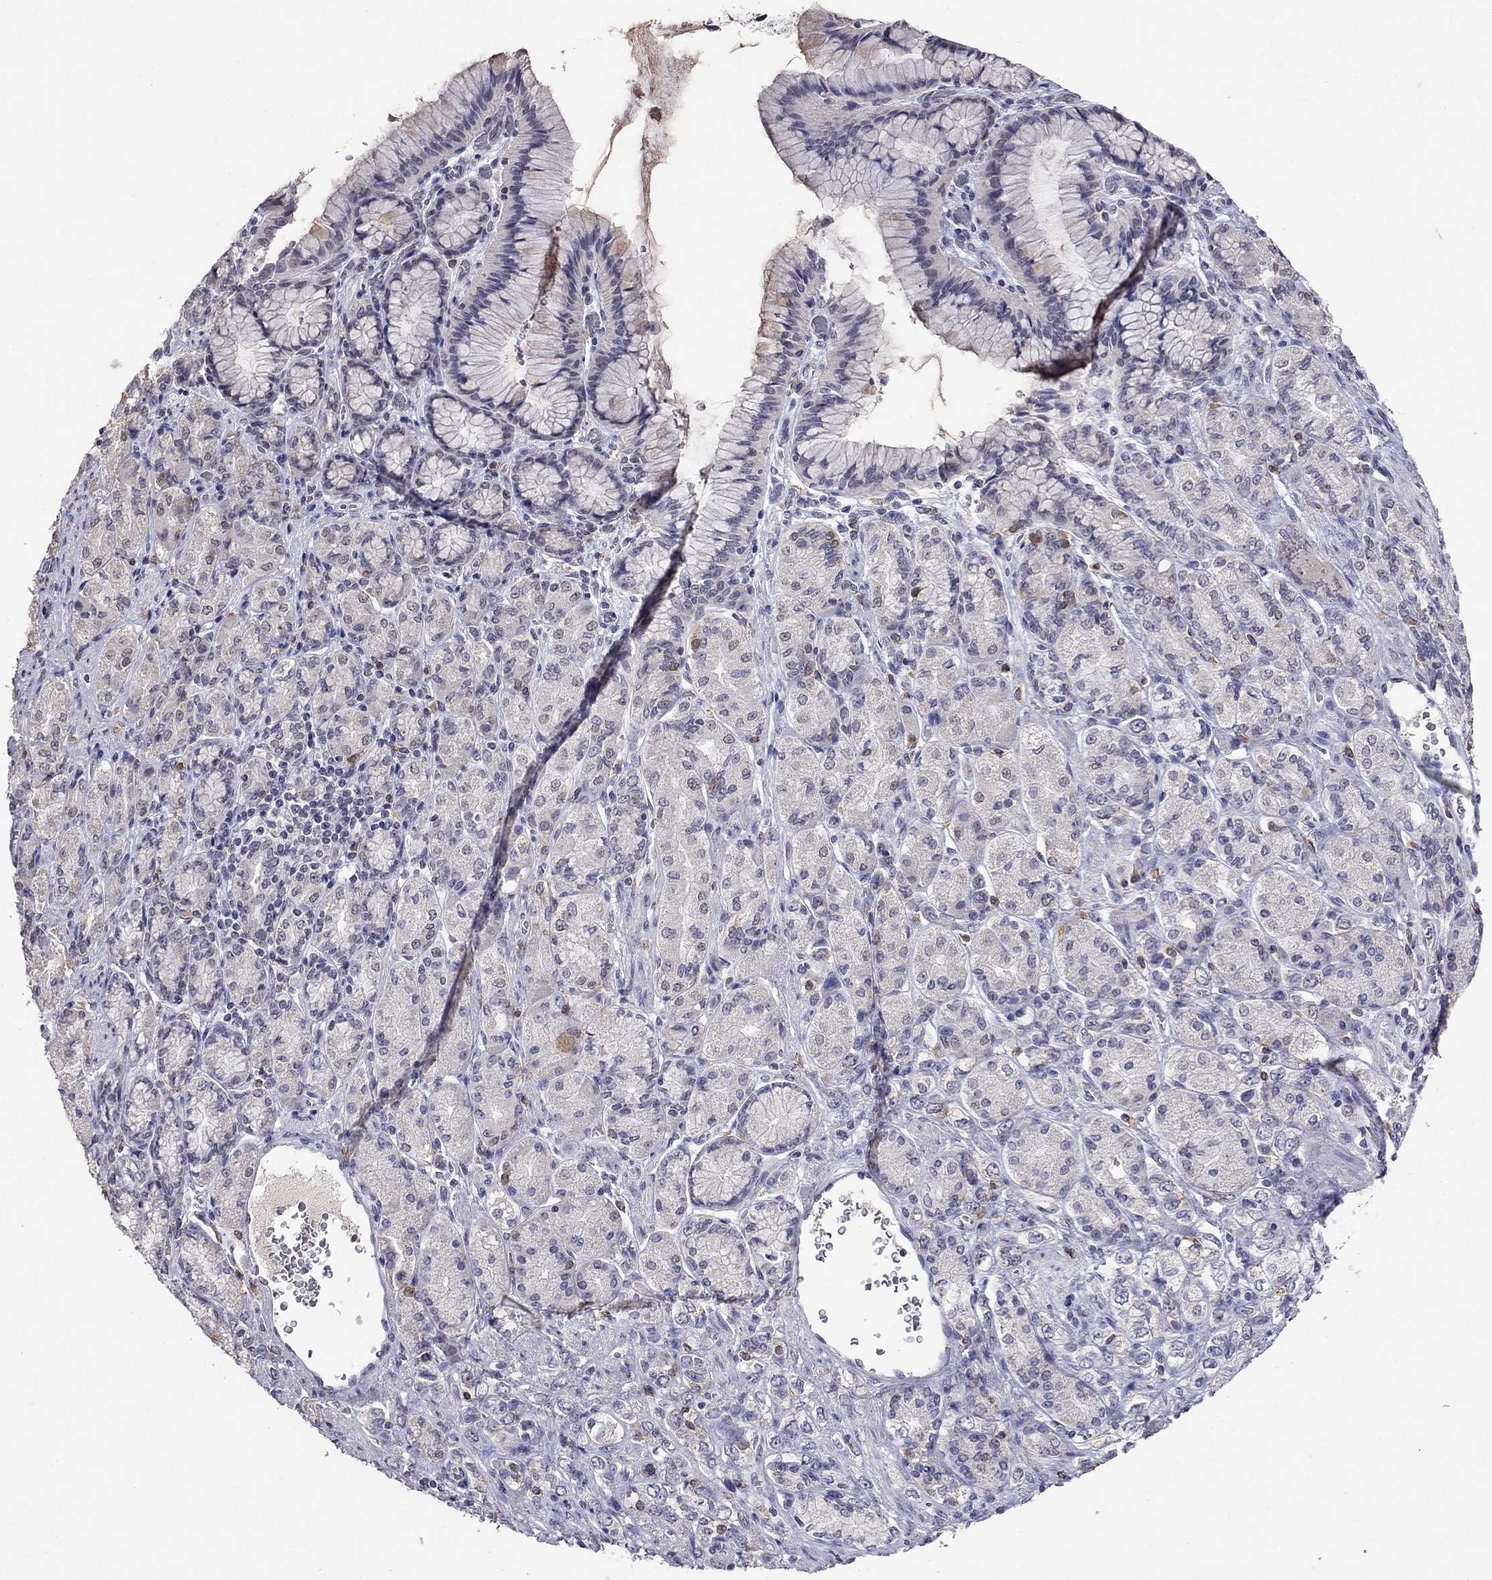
{"staining": {"intensity": "negative", "quantity": "none", "location": "none"}, "tissue": "stomach cancer", "cell_type": "Tumor cells", "image_type": "cancer", "snomed": [{"axis": "morphology", "description": "Normal tissue, NOS"}, {"axis": "morphology", "description": "Adenocarcinoma, NOS"}, {"axis": "morphology", "description": "Adenocarcinoma, High grade"}, {"axis": "topography", "description": "Stomach, upper"}, {"axis": "topography", "description": "Stomach"}], "caption": "This is an IHC micrograph of adenocarcinoma (stomach). There is no staining in tumor cells.", "gene": "WNK3", "patient": {"sex": "female", "age": 65}}